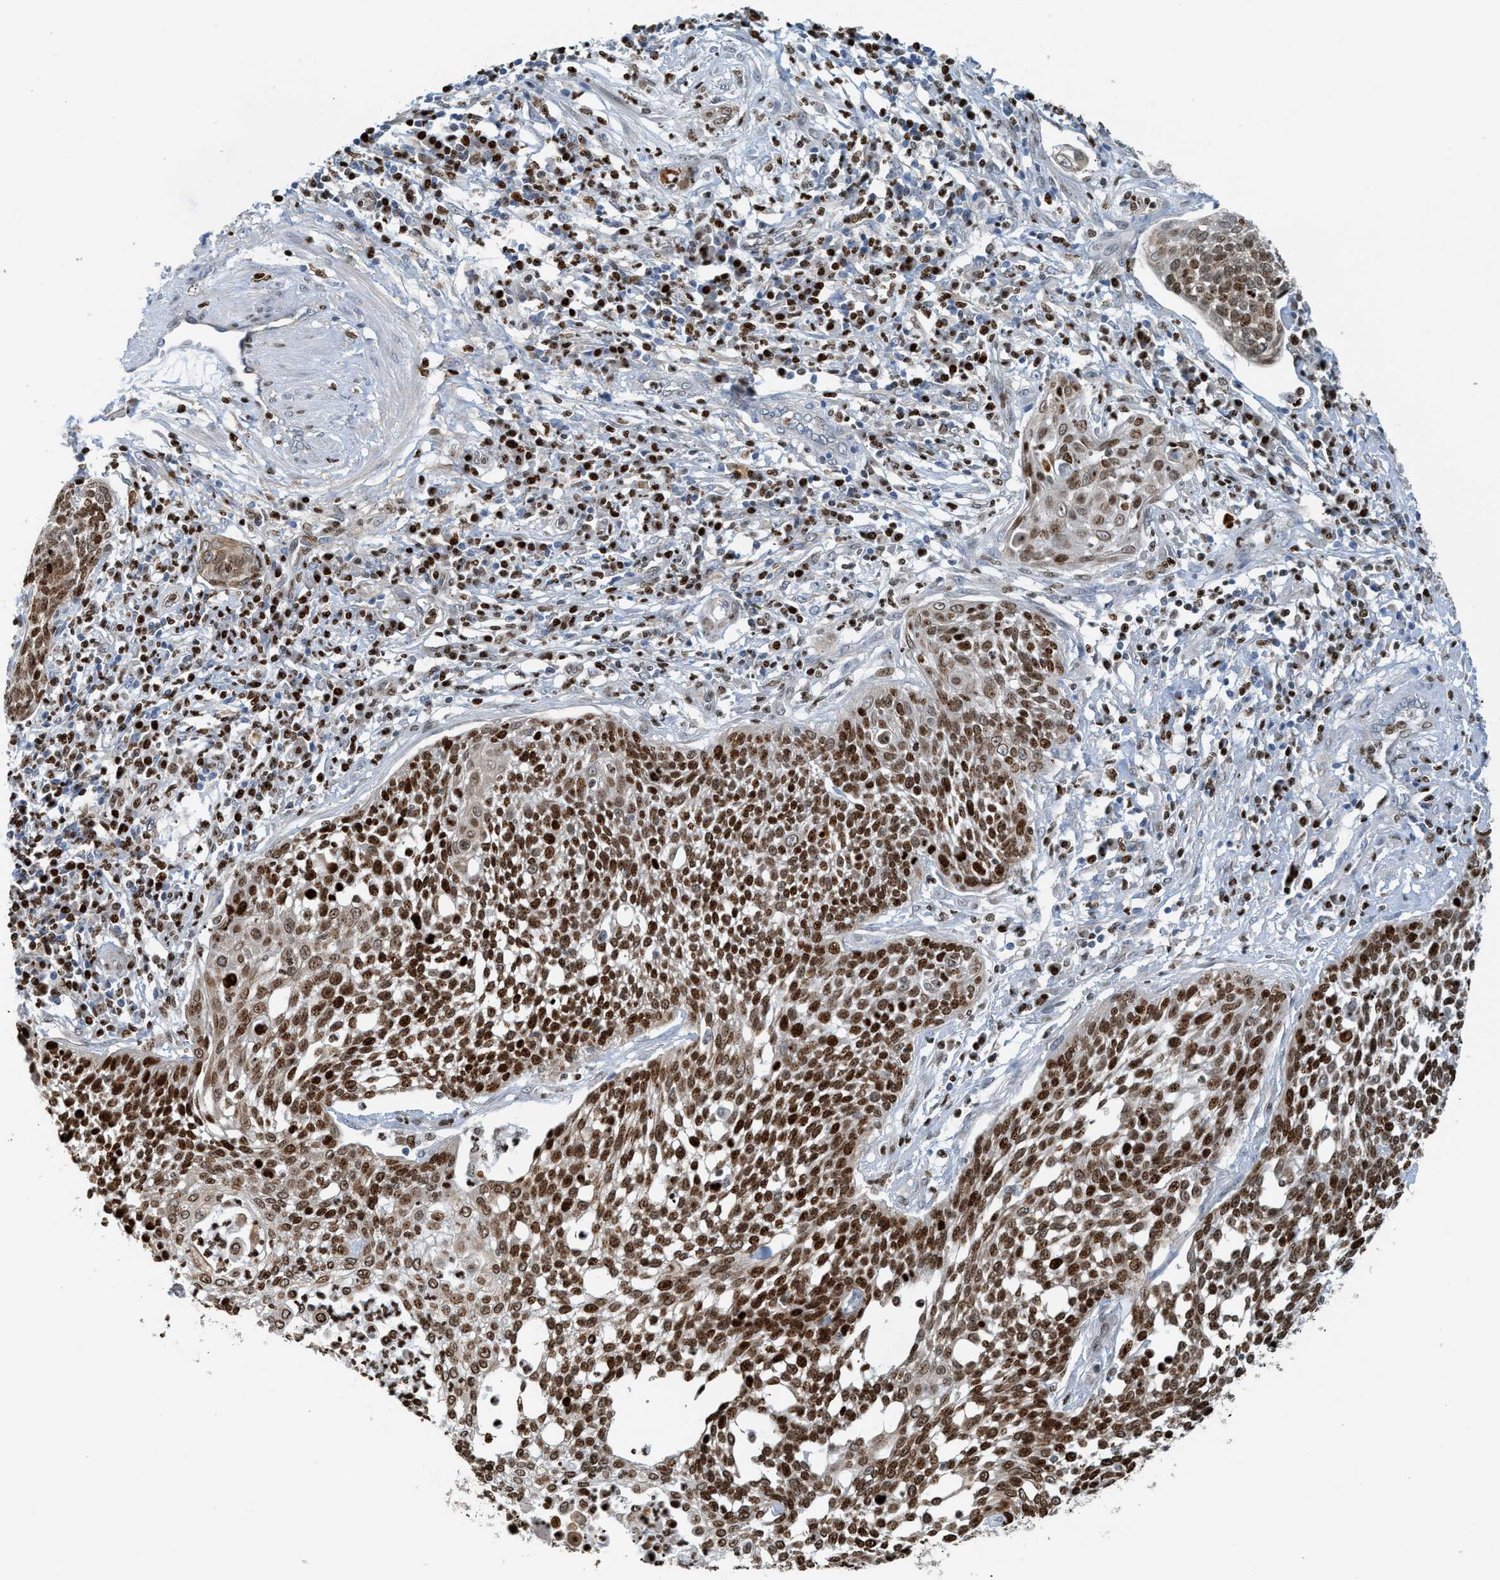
{"staining": {"intensity": "strong", "quantity": ">75%", "location": "cytoplasmic/membranous,nuclear"}, "tissue": "cervical cancer", "cell_type": "Tumor cells", "image_type": "cancer", "snomed": [{"axis": "morphology", "description": "Squamous cell carcinoma, NOS"}, {"axis": "topography", "description": "Cervix"}], "caption": "A brown stain shows strong cytoplasmic/membranous and nuclear positivity of a protein in cervical cancer (squamous cell carcinoma) tumor cells.", "gene": "SH3D19", "patient": {"sex": "female", "age": 34}}